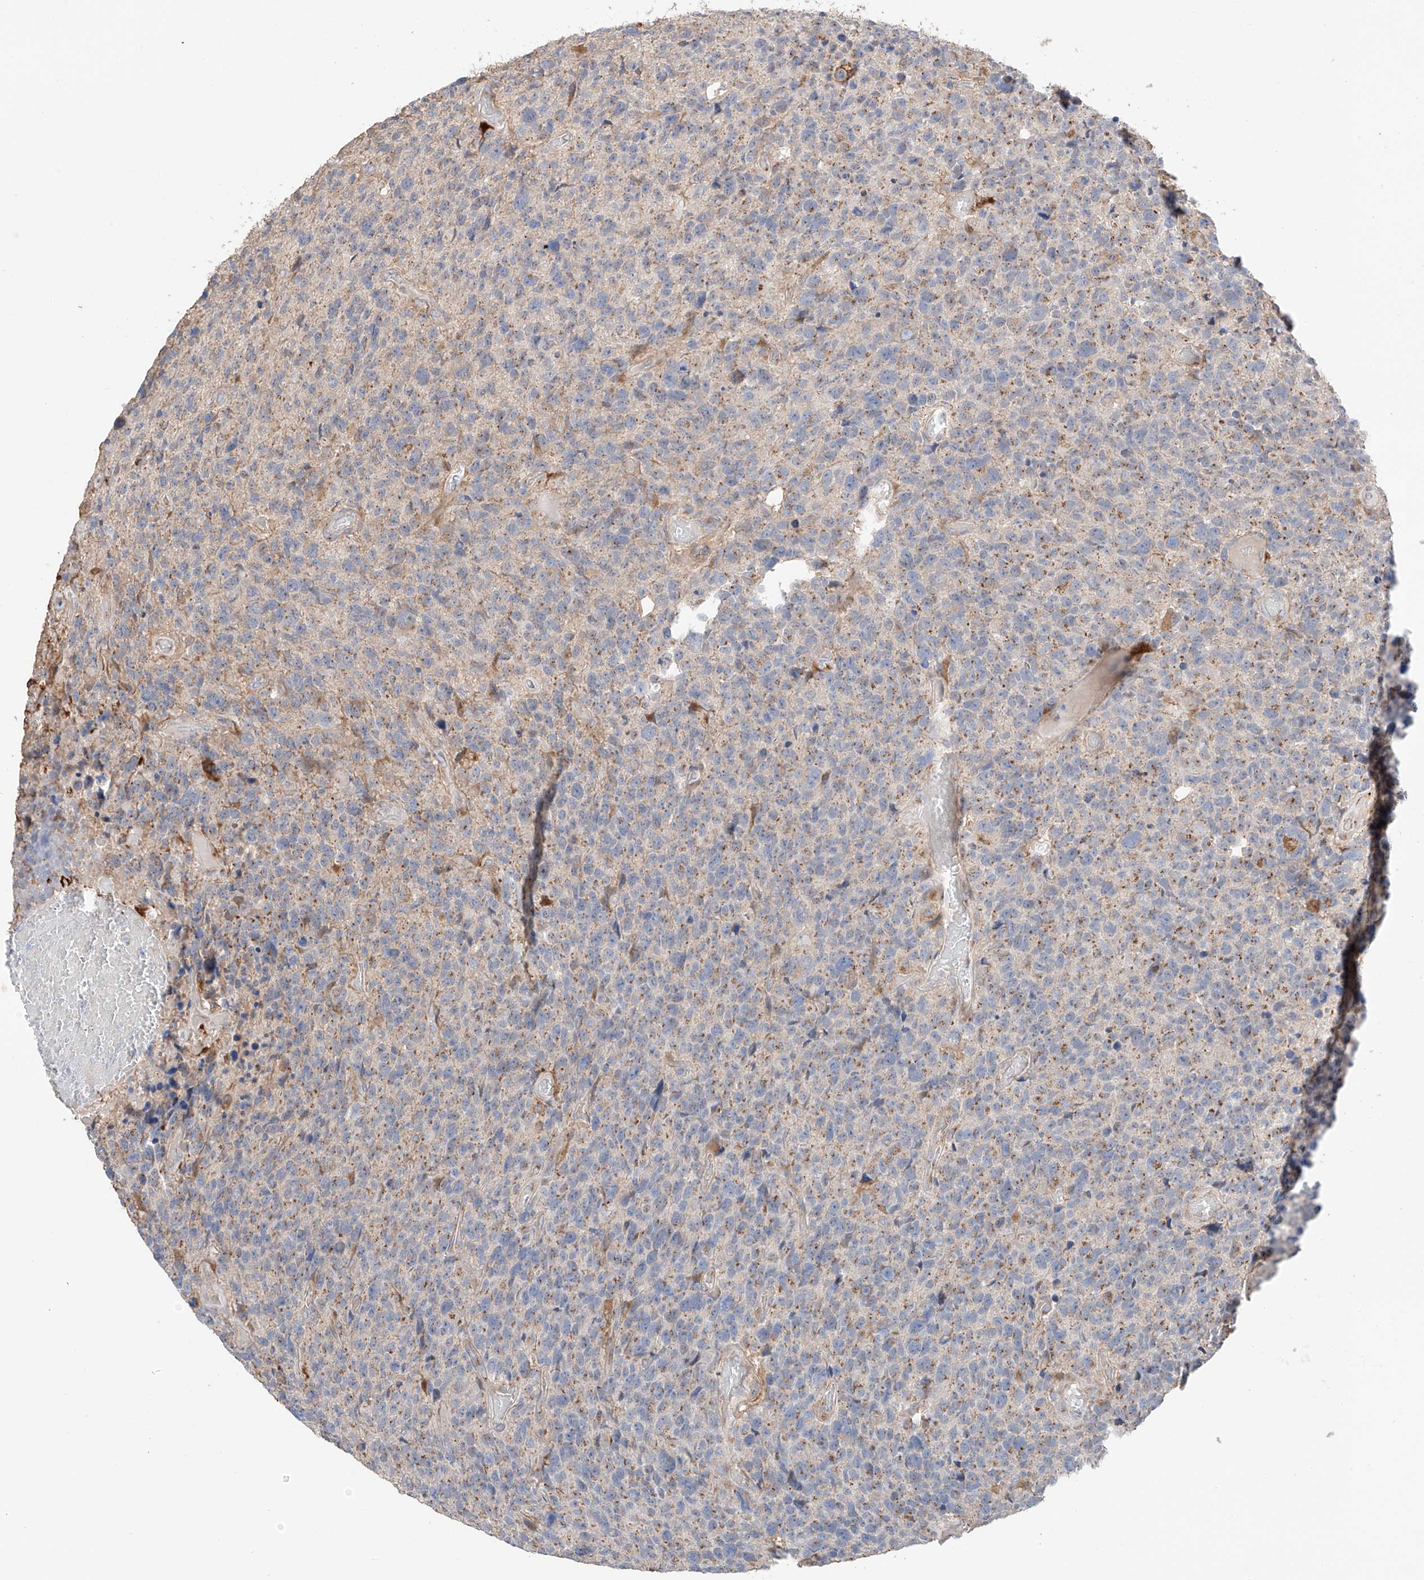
{"staining": {"intensity": "weak", "quantity": "25%-75%", "location": "cytoplasmic/membranous"}, "tissue": "glioma", "cell_type": "Tumor cells", "image_type": "cancer", "snomed": [{"axis": "morphology", "description": "Glioma, malignant, High grade"}, {"axis": "topography", "description": "Brain"}], "caption": "Protein expression analysis of glioma displays weak cytoplasmic/membranous staining in approximately 25%-75% of tumor cells. The protein of interest is shown in brown color, while the nuclei are stained blue.", "gene": "MOSPD1", "patient": {"sex": "male", "age": 69}}